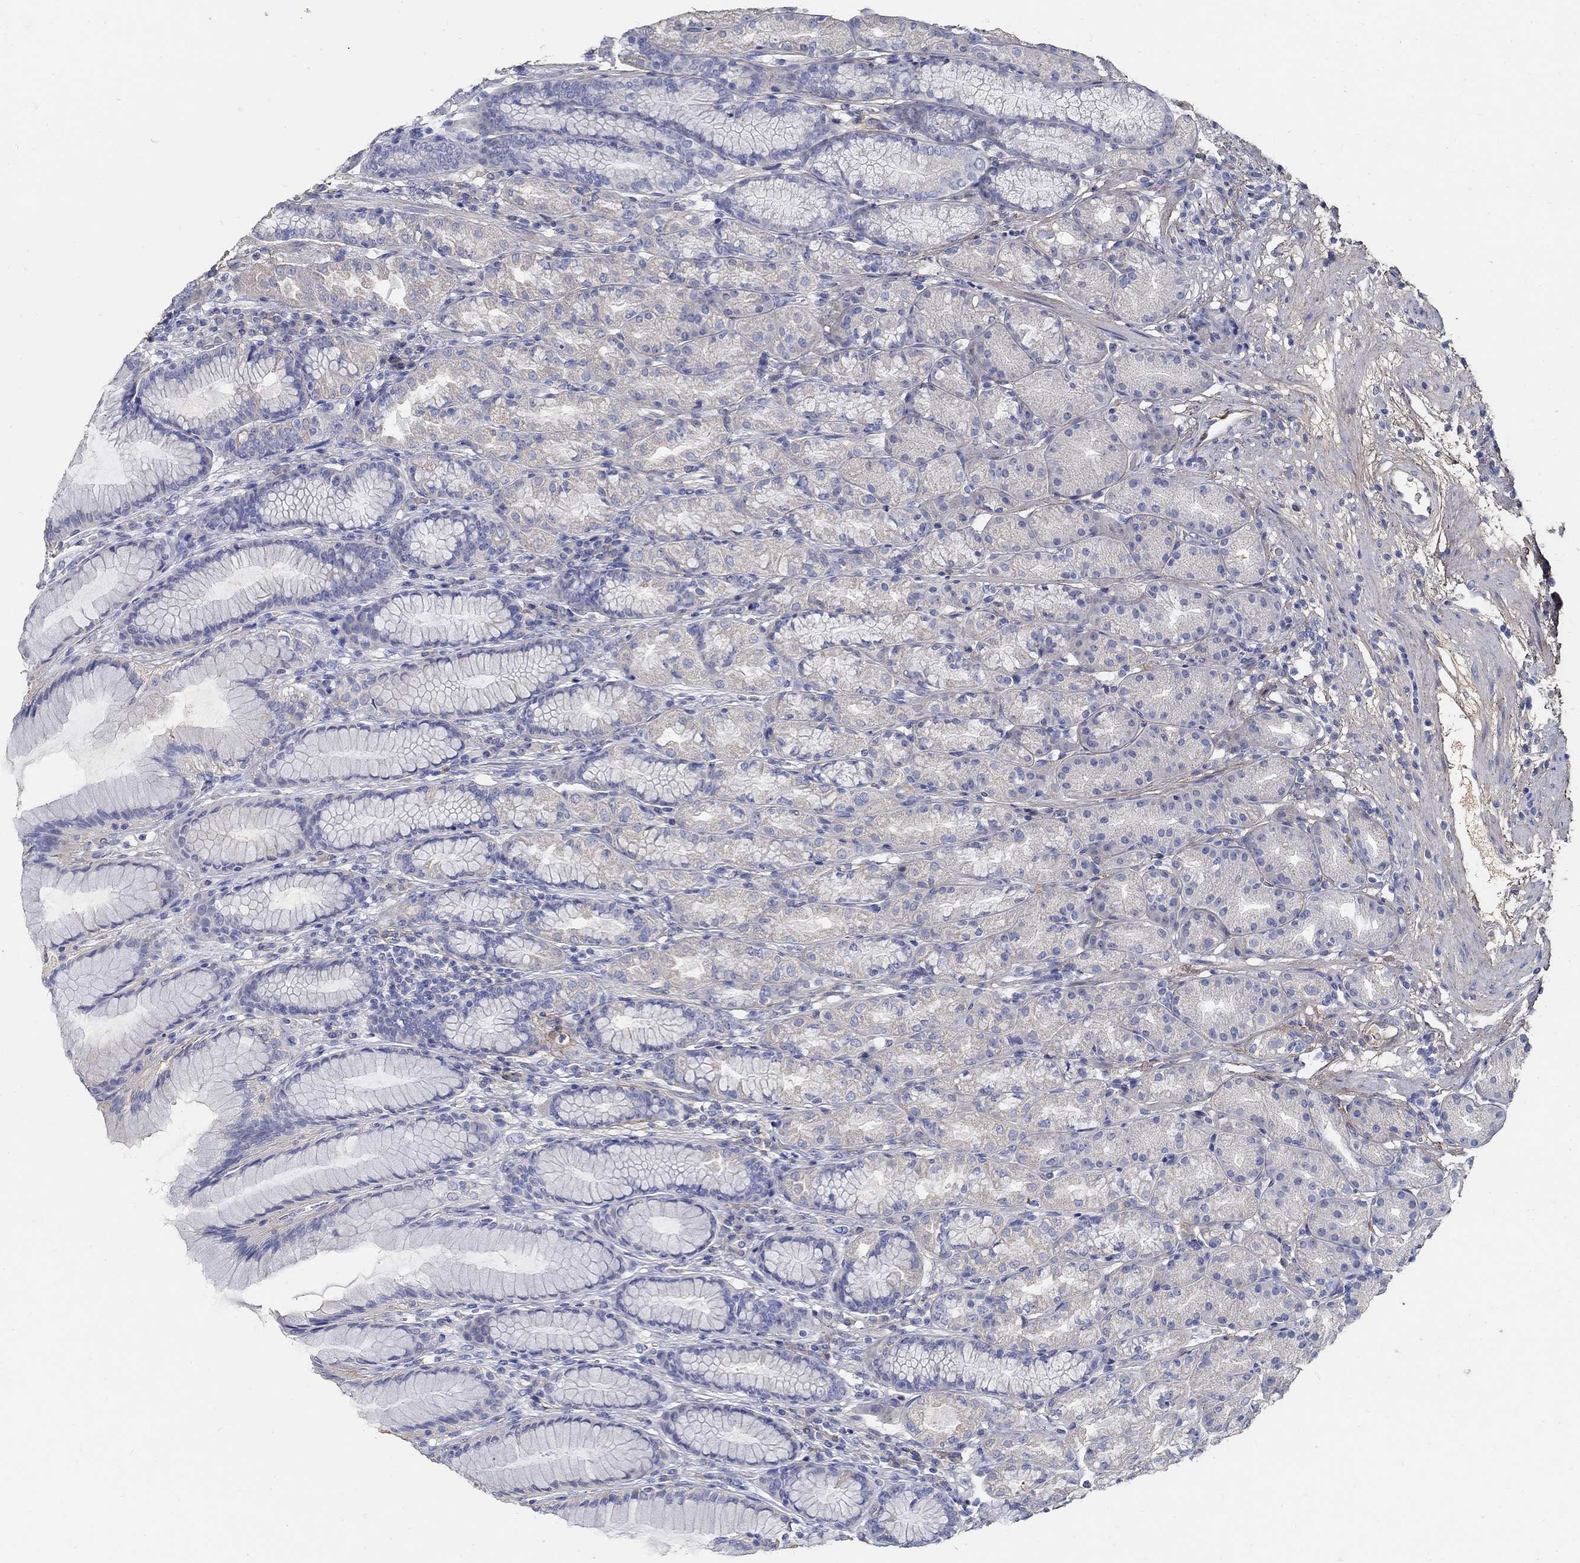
{"staining": {"intensity": "weak", "quantity": "25%-75%", "location": "cytoplasmic/membranous"}, "tissue": "stomach", "cell_type": "Glandular cells", "image_type": "normal", "snomed": [{"axis": "morphology", "description": "Normal tissue, NOS"}, {"axis": "morphology", "description": "Adenocarcinoma, NOS"}, {"axis": "topography", "description": "Stomach"}], "caption": "A low amount of weak cytoplasmic/membranous staining is identified in approximately 25%-75% of glandular cells in normal stomach. Nuclei are stained in blue.", "gene": "TGFBI", "patient": {"sex": "female", "age": 79}}